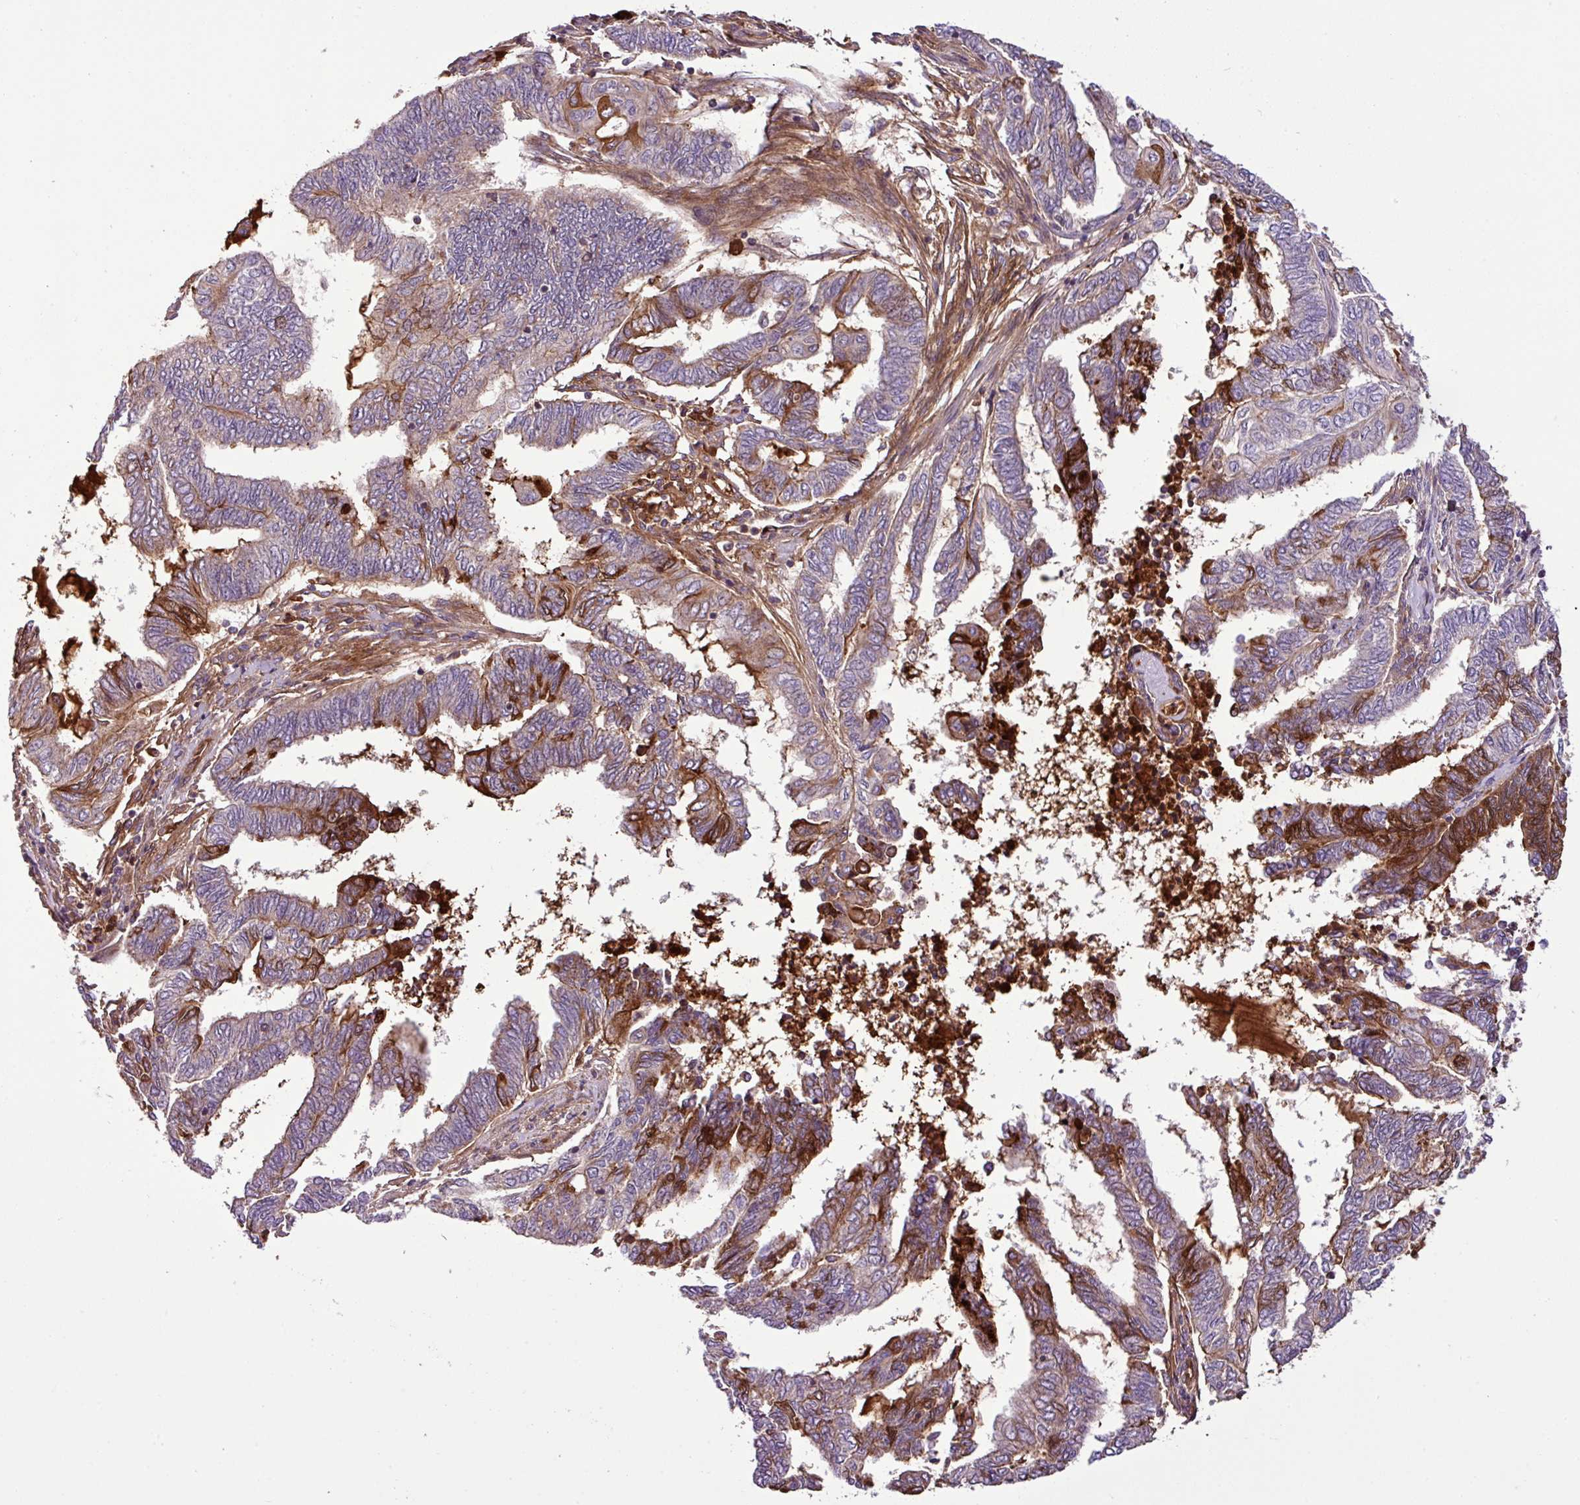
{"staining": {"intensity": "strong", "quantity": "<25%", "location": "cytoplasmic/membranous"}, "tissue": "endometrial cancer", "cell_type": "Tumor cells", "image_type": "cancer", "snomed": [{"axis": "morphology", "description": "Adenocarcinoma, NOS"}, {"axis": "topography", "description": "Uterus"}, {"axis": "topography", "description": "Endometrium"}], "caption": "DAB (3,3'-diaminobenzidine) immunohistochemical staining of human adenocarcinoma (endometrial) shows strong cytoplasmic/membranous protein staining in approximately <25% of tumor cells. (DAB (3,3'-diaminobenzidine) IHC with brightfield microscopy, high magnification).", "gene": "ZNF266", "patient": {"sex": "female", "age": 70}}